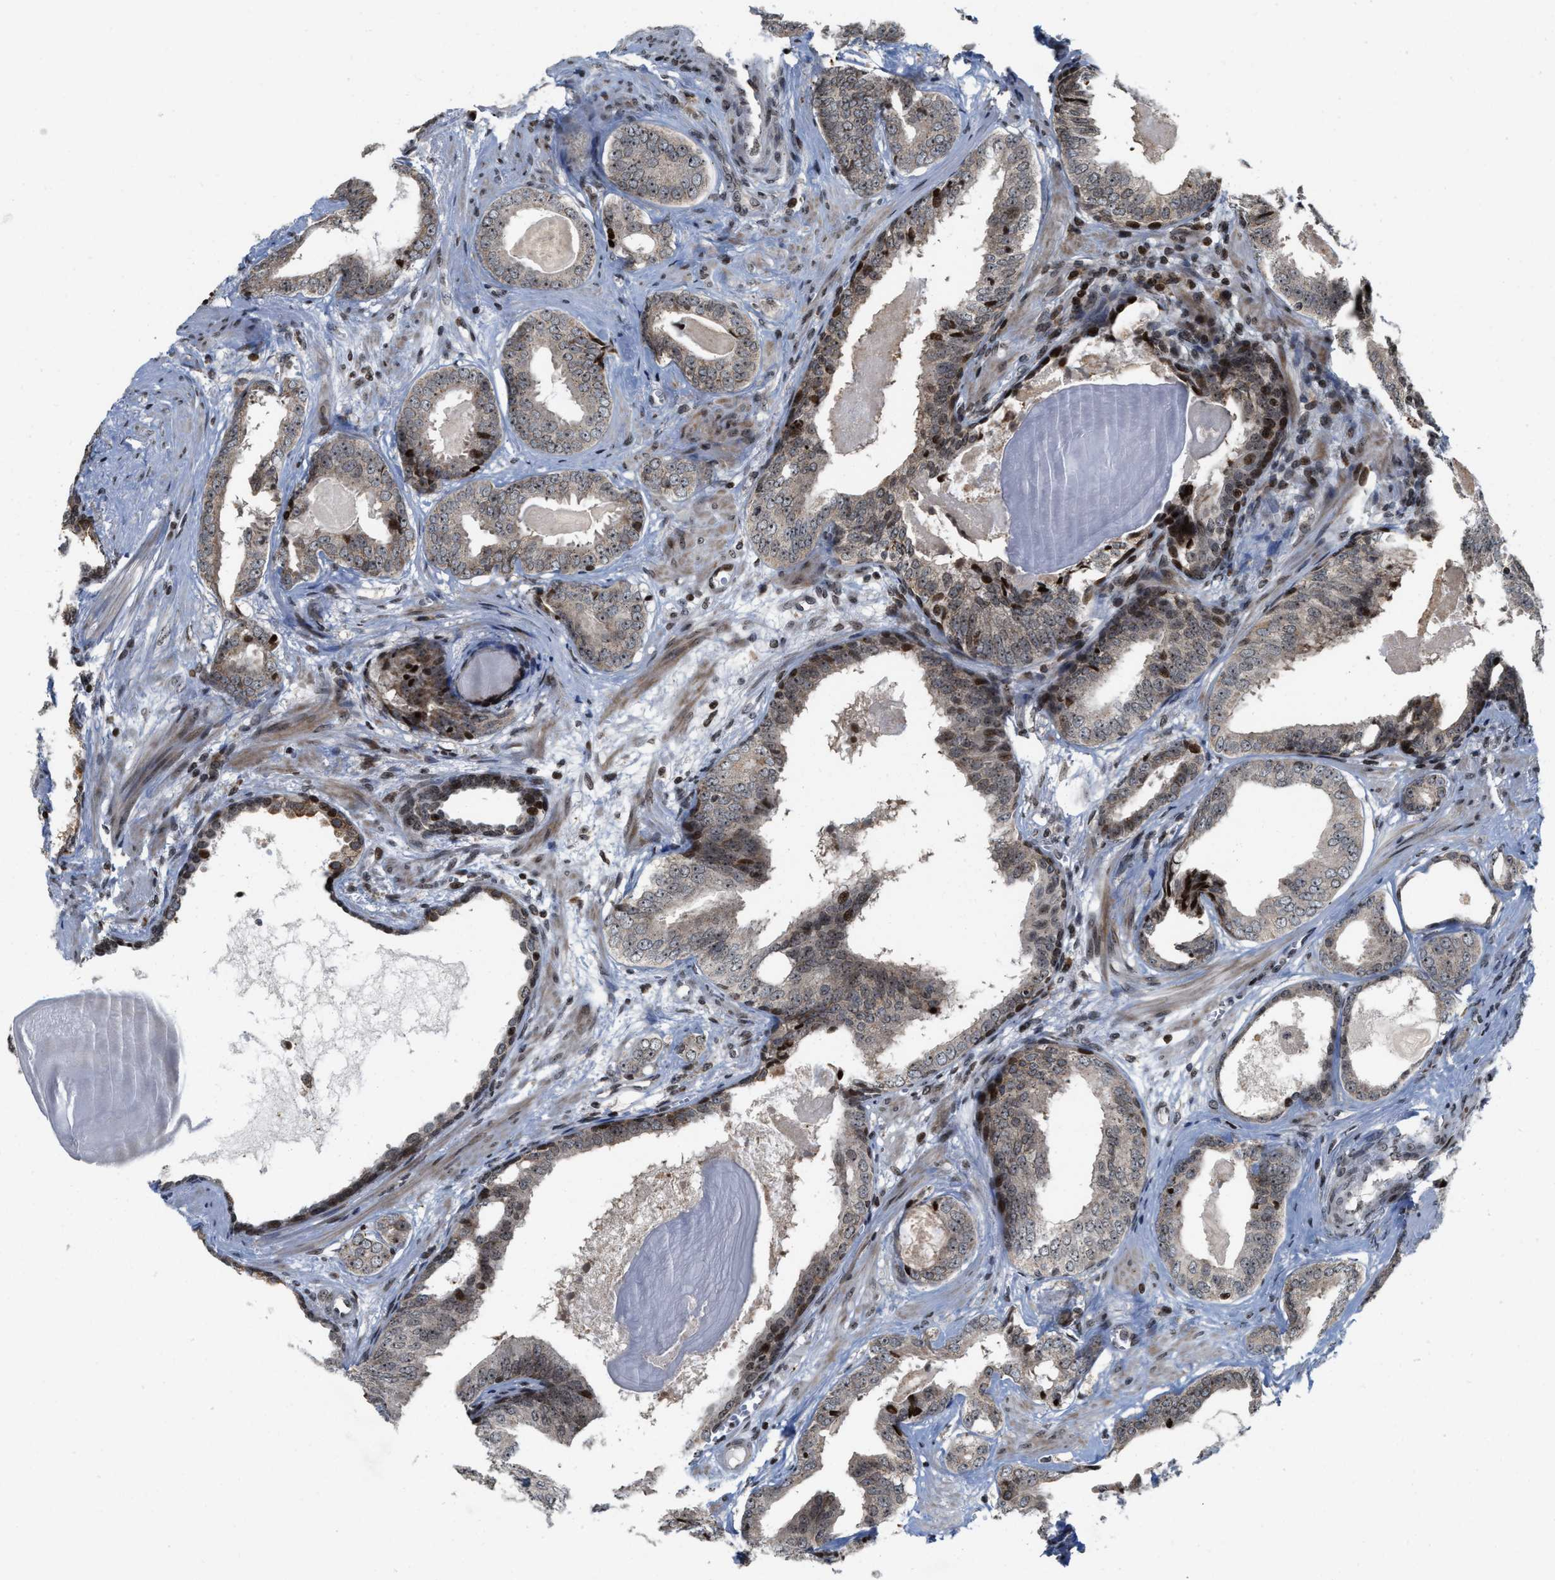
{"staining": {"intensity": "weak", "quantity": ">75%", "location": "cytoplasmic/membranous,nuclear"}, "tissue": "prostate cancer", "cell_type": "Tumor cells", "image_type": "cancer", "snomed": [{"axis": "morphology", "description": "Adenocarcinoma, Medium grade"}, {"axis": "topography", "description": "Prostate"}], "caption": "Protein staining of prostate cancer (adenocarcinoma (medium-grade)) tissue shows weak cytoplasmic/membranous and nuclear positivity in approximately >75% of tumor cells. The protein of interest is stained brown, and the nuclei are stained in blue (DAB (3,3'-diaminobenzidine) IHC with brightfield microscopy, high magnification).", "gene": "PDZD2", "patient": {"sex": "male", "age": 79}}